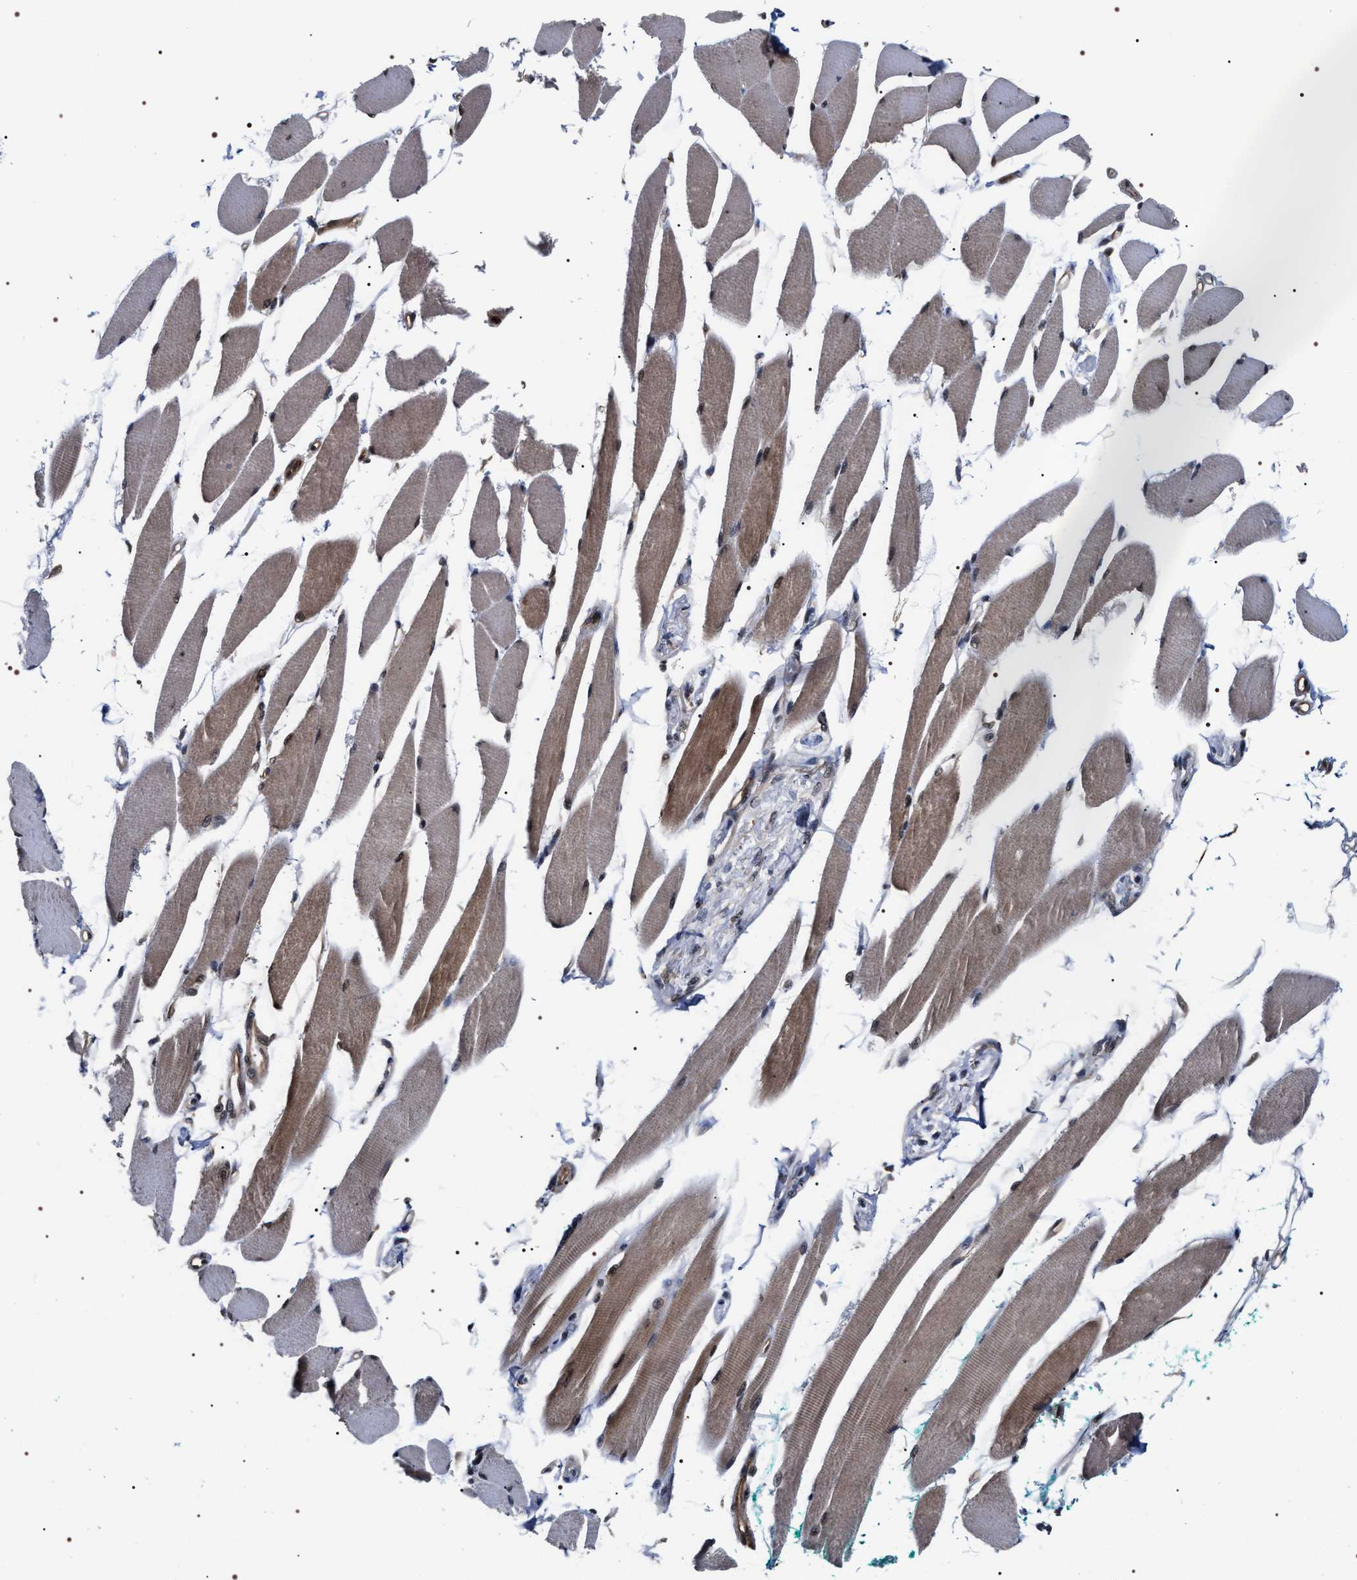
{"staining": {"intensity": "moderate", "quantity": ">75%", "location": "cytoplasmic/membranous,nuclear"}, "tissue": "skeletal muscle", "cell_type": "Myocytes", "image_type": "normal", "snomed": [{"axis": "morphology", "description": "Normal tissue, NOS"}, {"axis": "topography", "description": "Skeletal muscle"}, {"axis": "topography", "description": "Oral tissue"}, {"axis": "topography", "description": "Peripheral nerve tissue"}], "caption": "Protein analysis of benign skeletal muscle demonstrates moderate cytoplasmic/membranous,nuclear positivity in about >75% of myocytes. The protein is shown in brown color, while the nuclei are stained blue.", "gene": "BAG6", "patient": {"sex": "female", "age": 84}}